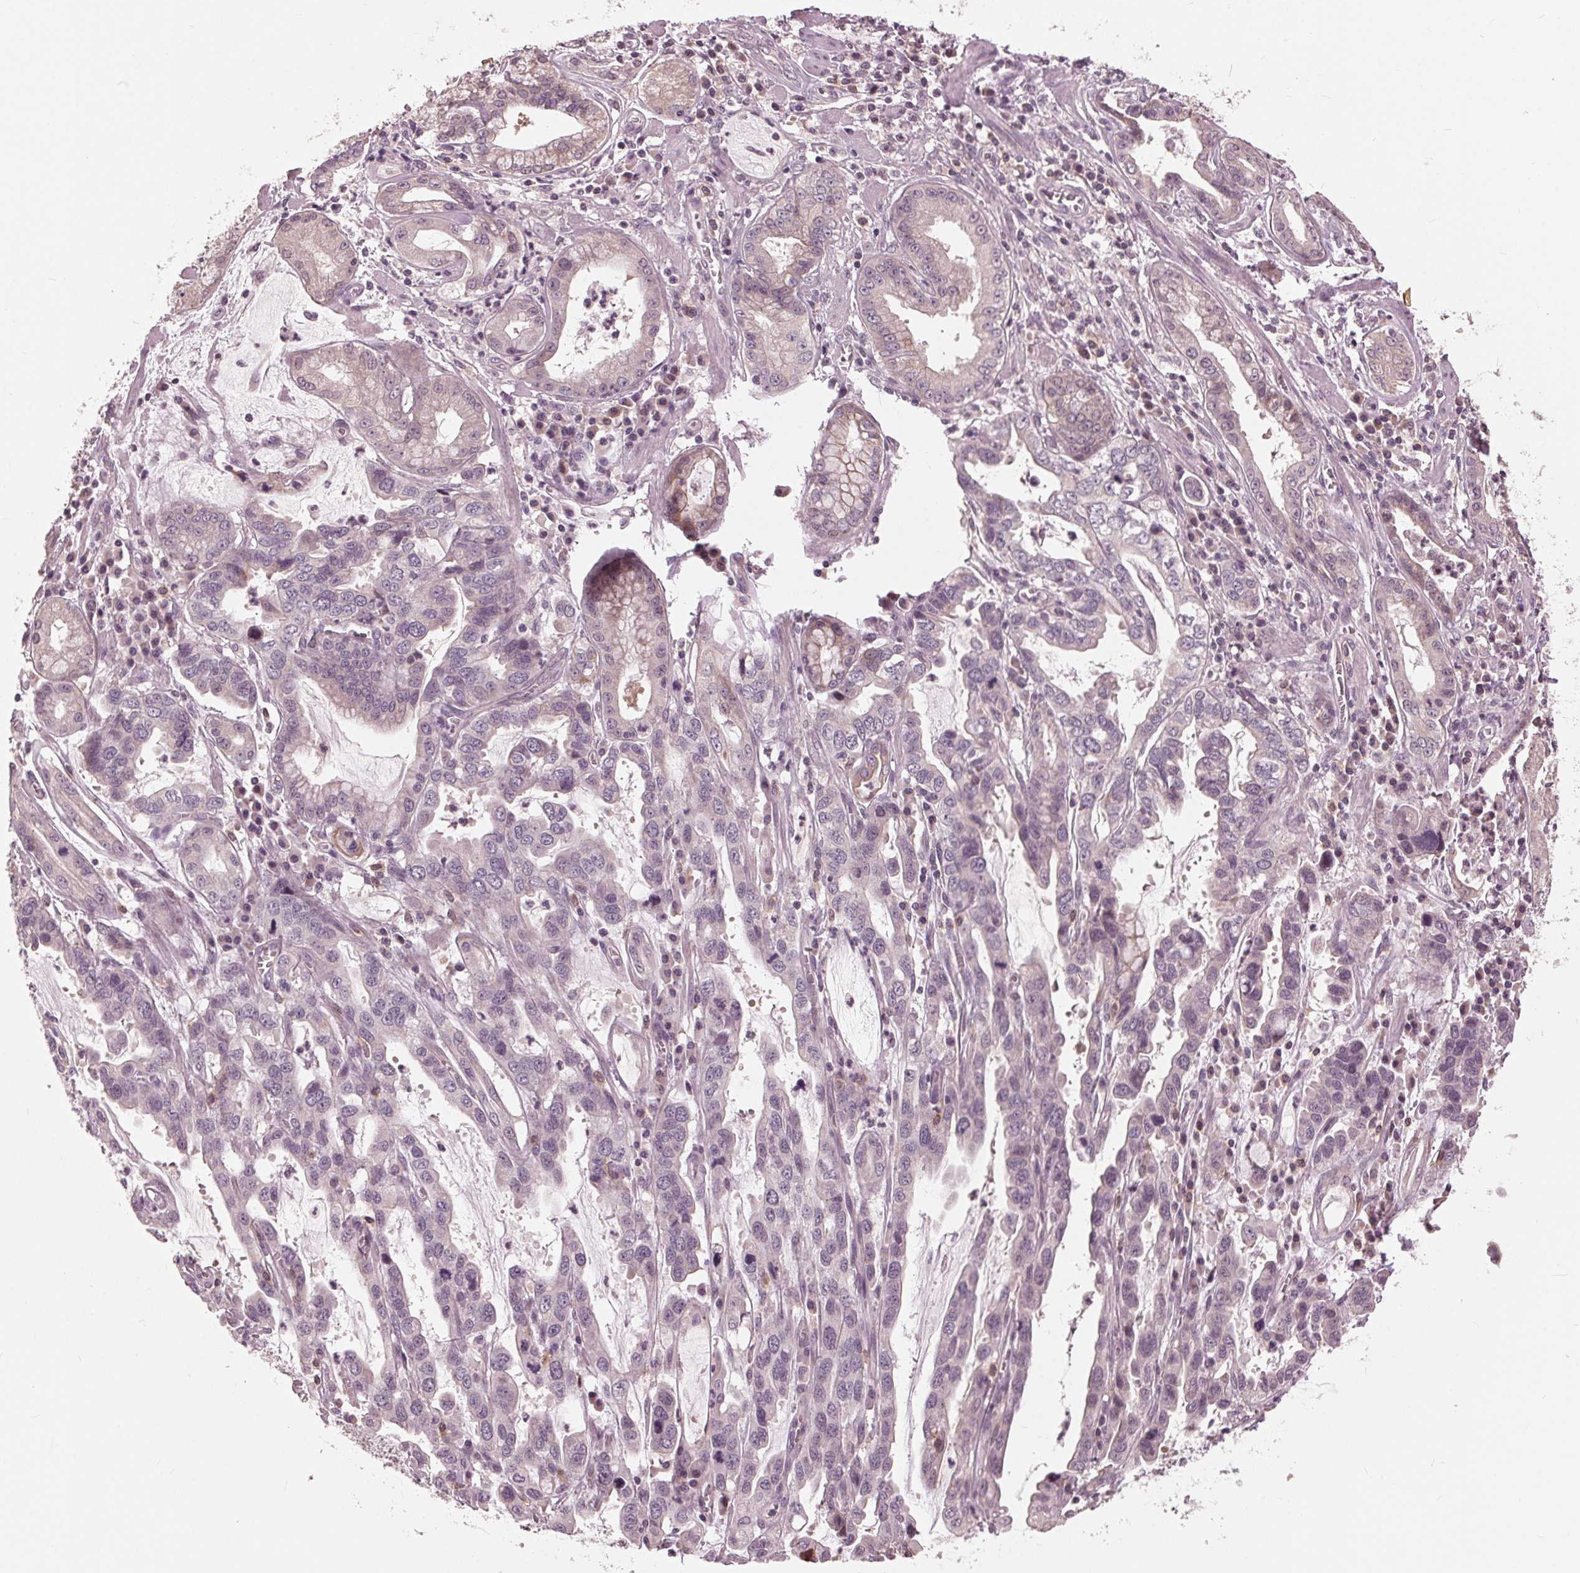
{"staining": {"intensity": "negative", "quantity": "none", "location": "none"}, "tissue": "stomach cancer", "cell_type": "Tumor cells", "image_type": "cancer", "snomed": [{"axis": "morphology", "description": "Adenocarcinoma, NOS"}, {"axis": "topography", "description": "Stomach, lower"}], "caption": "A histopathology image of stomach cancer stained for a protein exhibits no brown staining in tumor cells.", "gene": "SIGLEC6", "patient": {"sex": "female", "age": 76}}